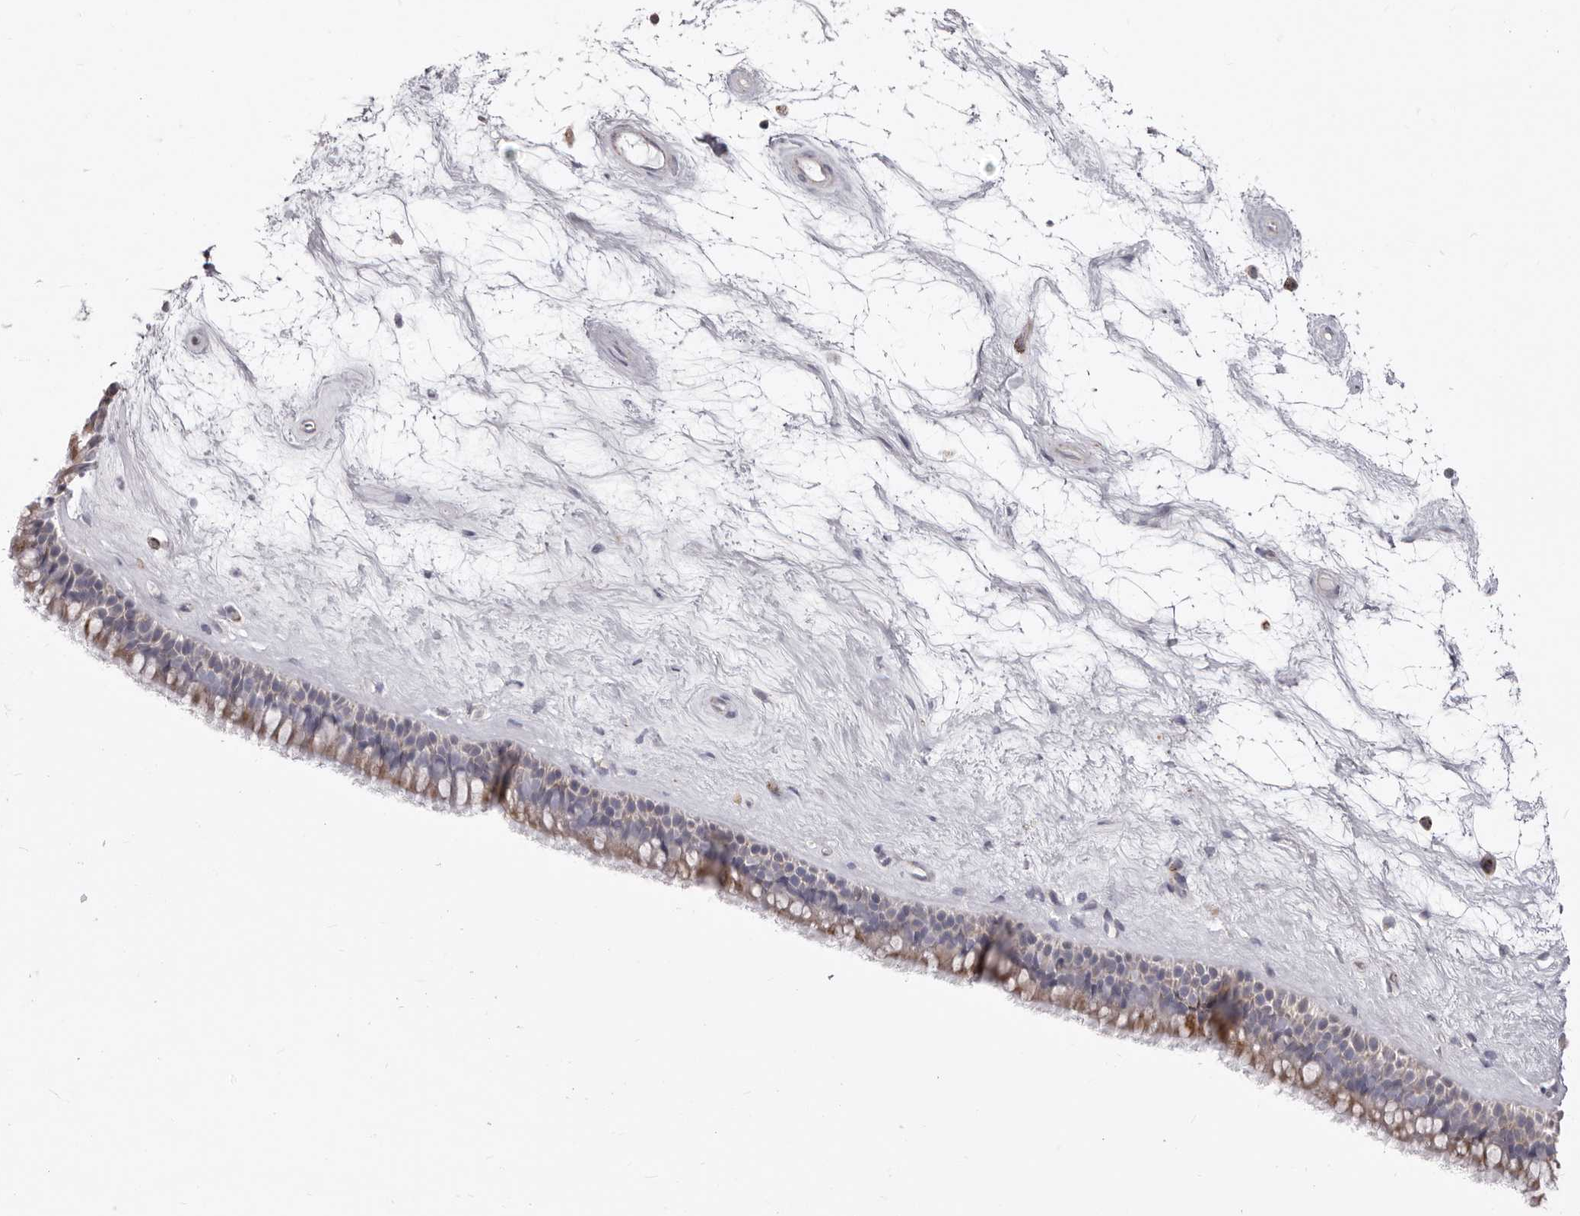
{"staining": {"intensity": "moderate", "quantity": "25%-75%", "location": "cytoplasmic/membranous"}, "tissue": "nasopharynx", "cell_type": "Respiratory epithelial cells", "image_type": "normal", "snomed": [{"axis": "morphology", "description": "Normal tissue, NOS"}, {"axis": "topography", "description": "Nasopharynx"}], "caption": "Nasopharynx stained with immunohistochemistry displays moderate cytoplasmic/membranous positivity in about 25%-75% of respiratory epithelial cells.", "gene": "PRMT2", "patient": {"sex": "male", "age": 64}}